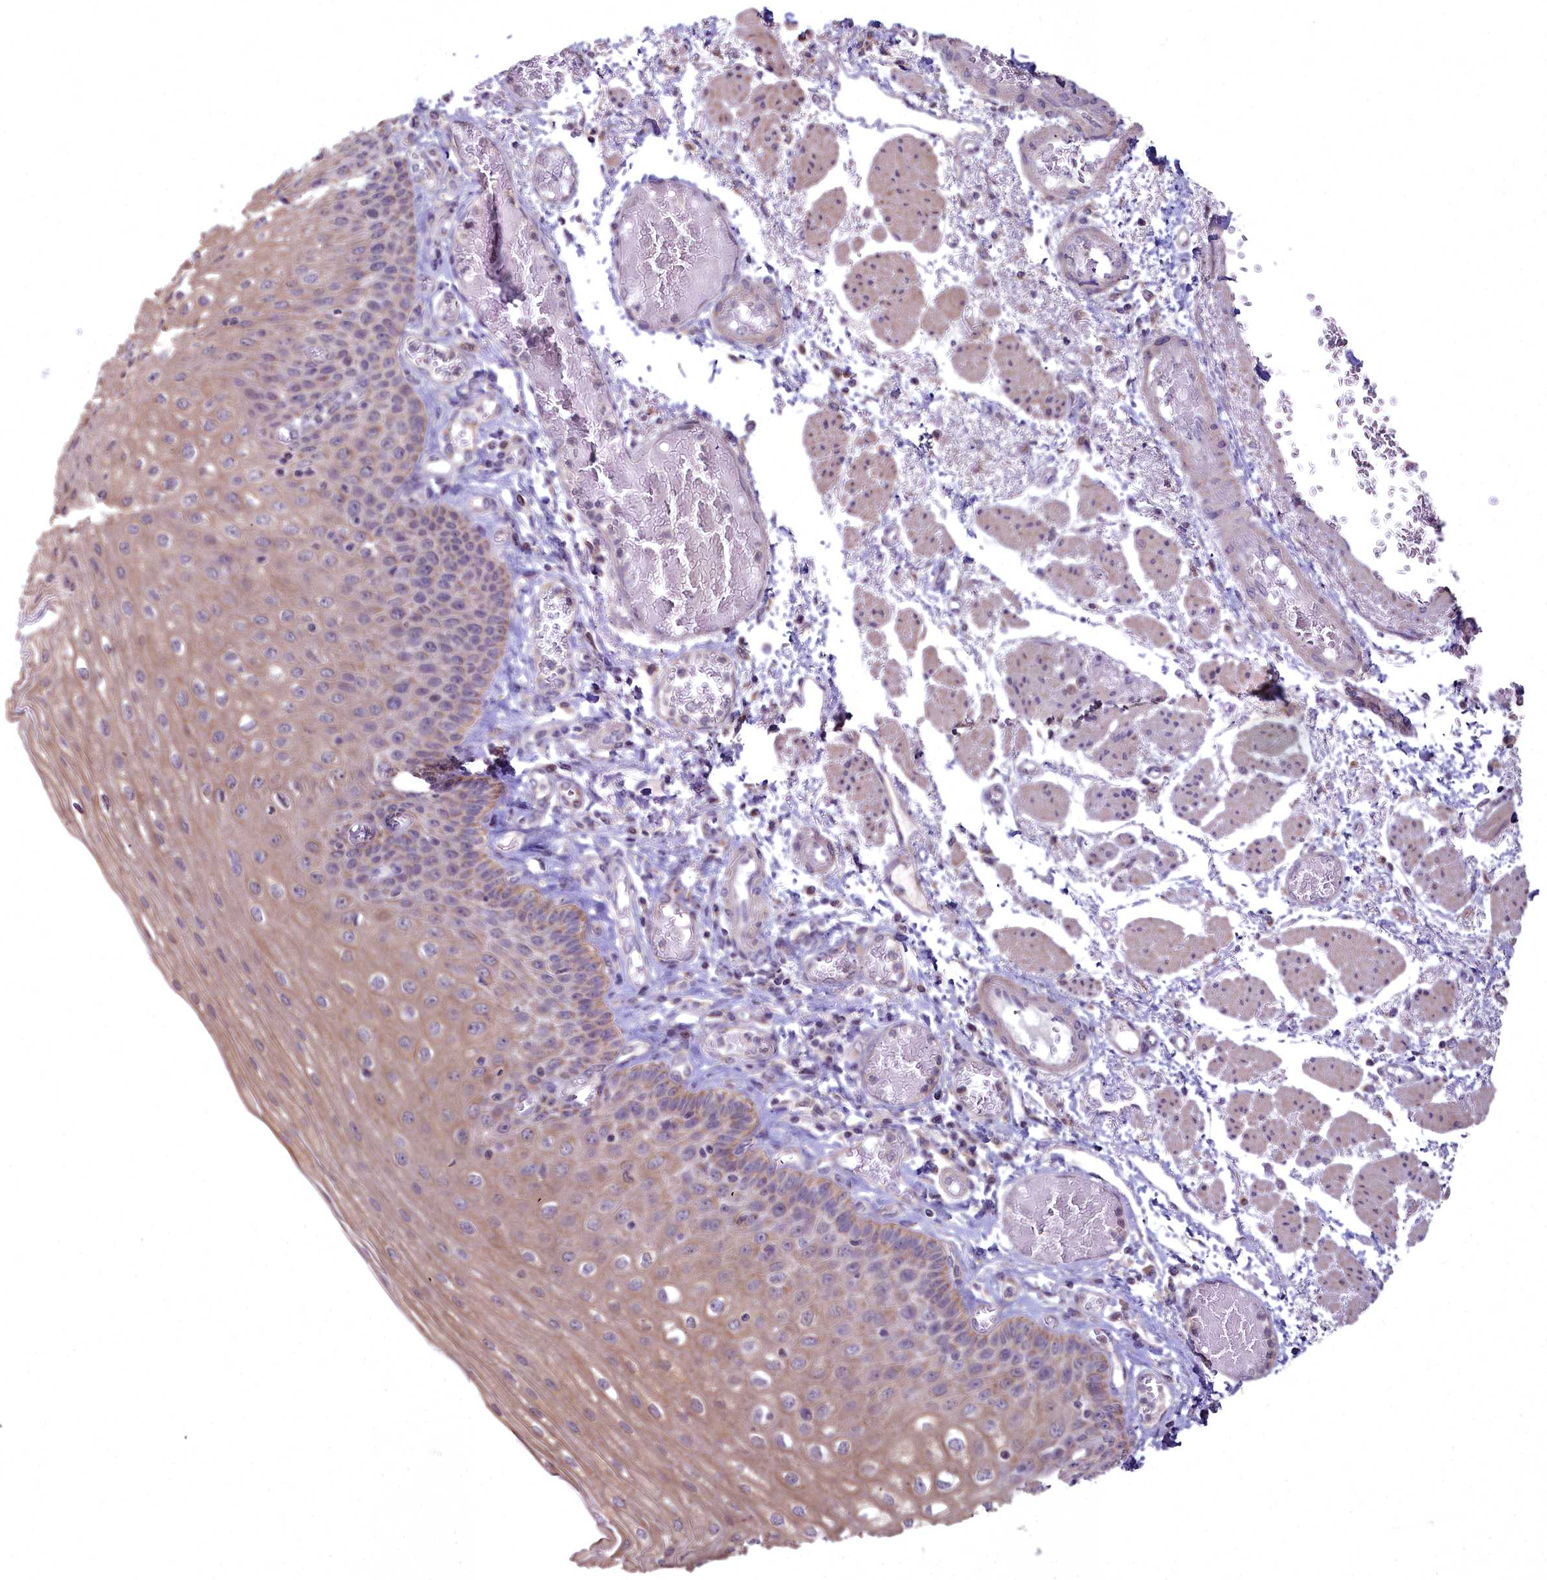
{"staining": {"intensity": "moderate", "quantity": "25%-75%", "location": "cytoplasmic/membranous"}, "tissue": "esophagus", "cell_type": "Squamous epithelial cells", "image_type": "normal", "snomed": [{"axis": "morphology", "description": "Normal tissue, NOS"}, {"axis": "topography", "description": "Esophagus"}], "caption": "Squamous epithelial cells exhibit medium levels of moderate cytoplasmic/membranous positivity in about 25%-75% of cells in benign human esophagus. (Brightfield microscopy of DAB IHC at high magnification).", "gene": "MICU2", "patient": {"sex": "male", "age": 81}}